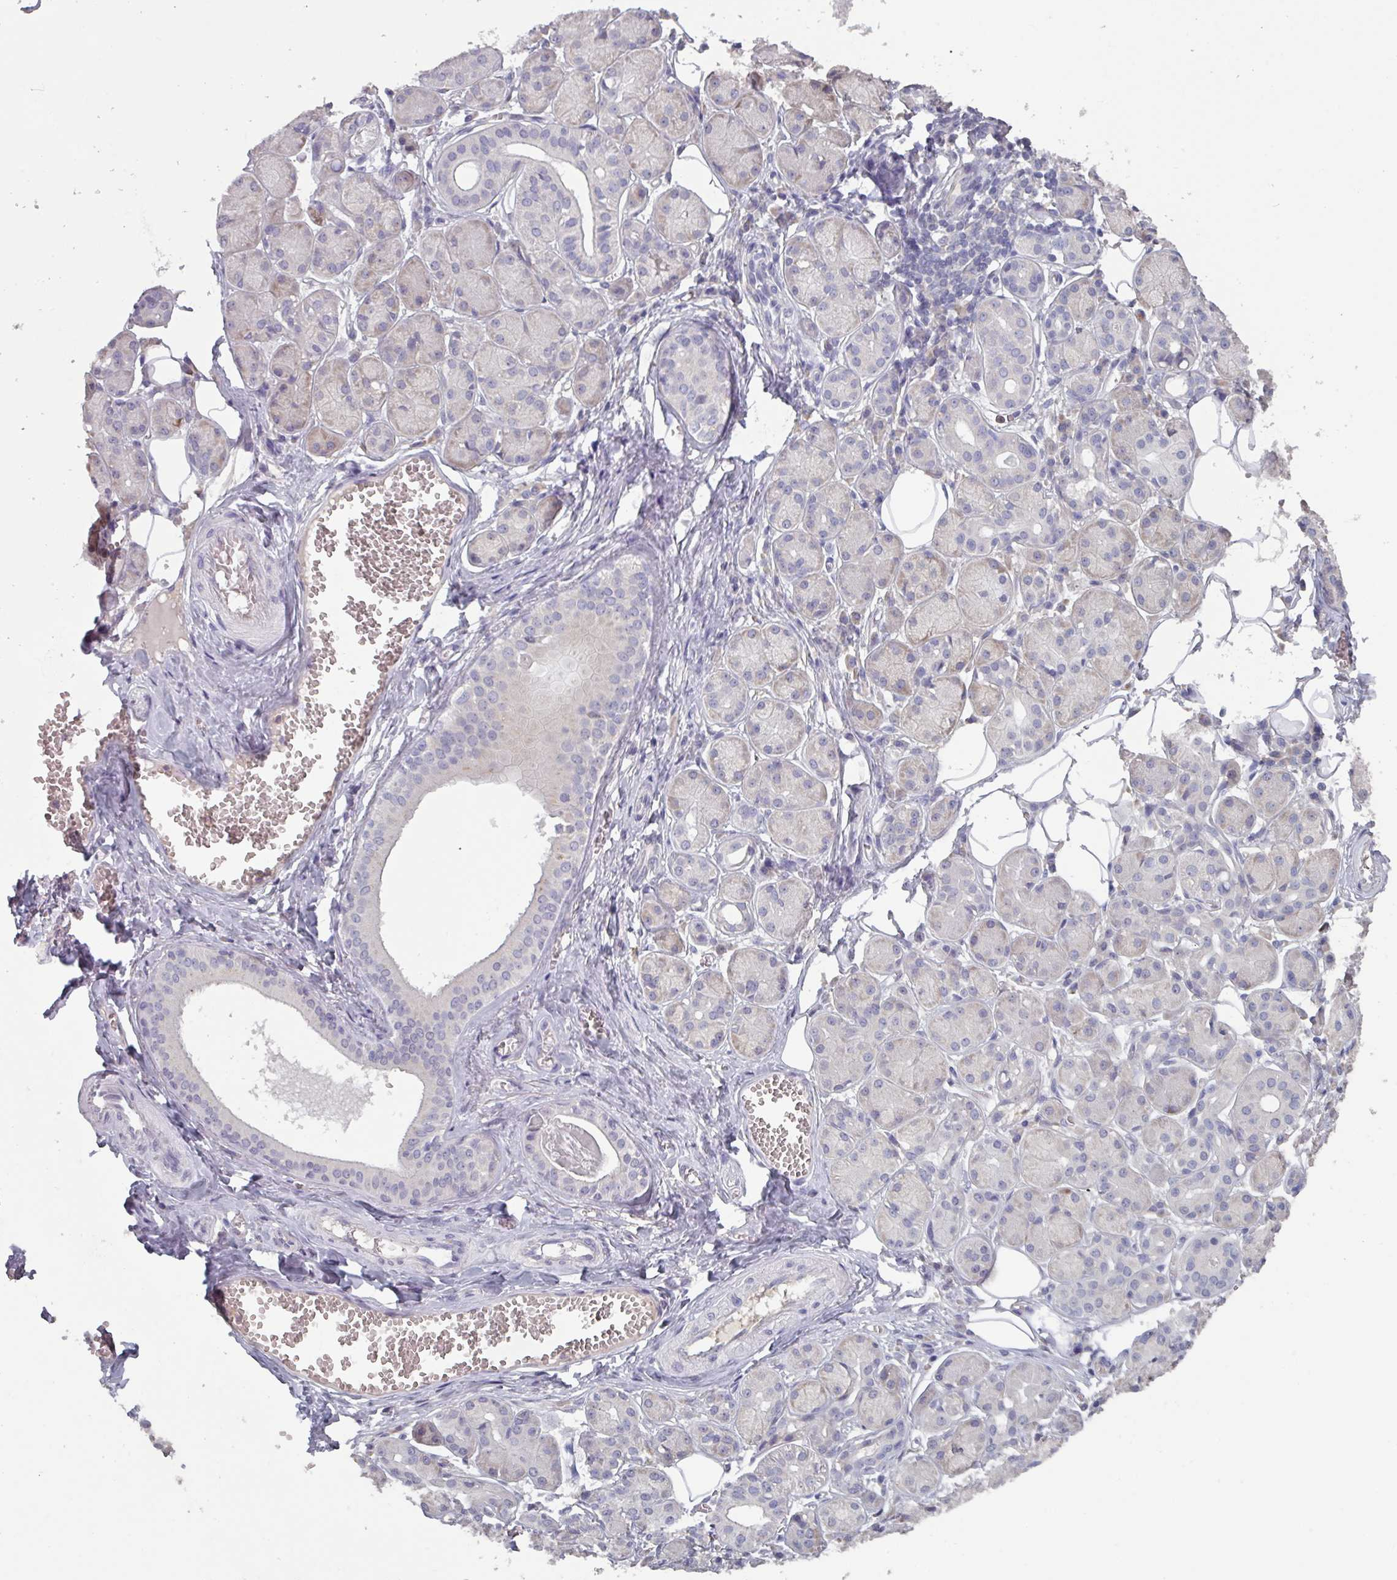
{"staining": {"intensity": "negative", "quantity": "none", "location": "none"}, "tissue": "salivary gland", "cell_type": "Glandular cells", "image_type": "normal", "snomed": [{"axis": "morphology", "description": "Squamous cell carcinoma, NOS"}, {"axis": "topography", "description": "Skin"}, {"axis": "topography", "description": "Head-Neck"}], "caption": "An immunohistochemistry micrograph of normal salivary gland is shown. There is no staining in glandular cells of salivary gland.", "gene": "PRAMEF7", "patient": {"sex": "male", "age": 80}}